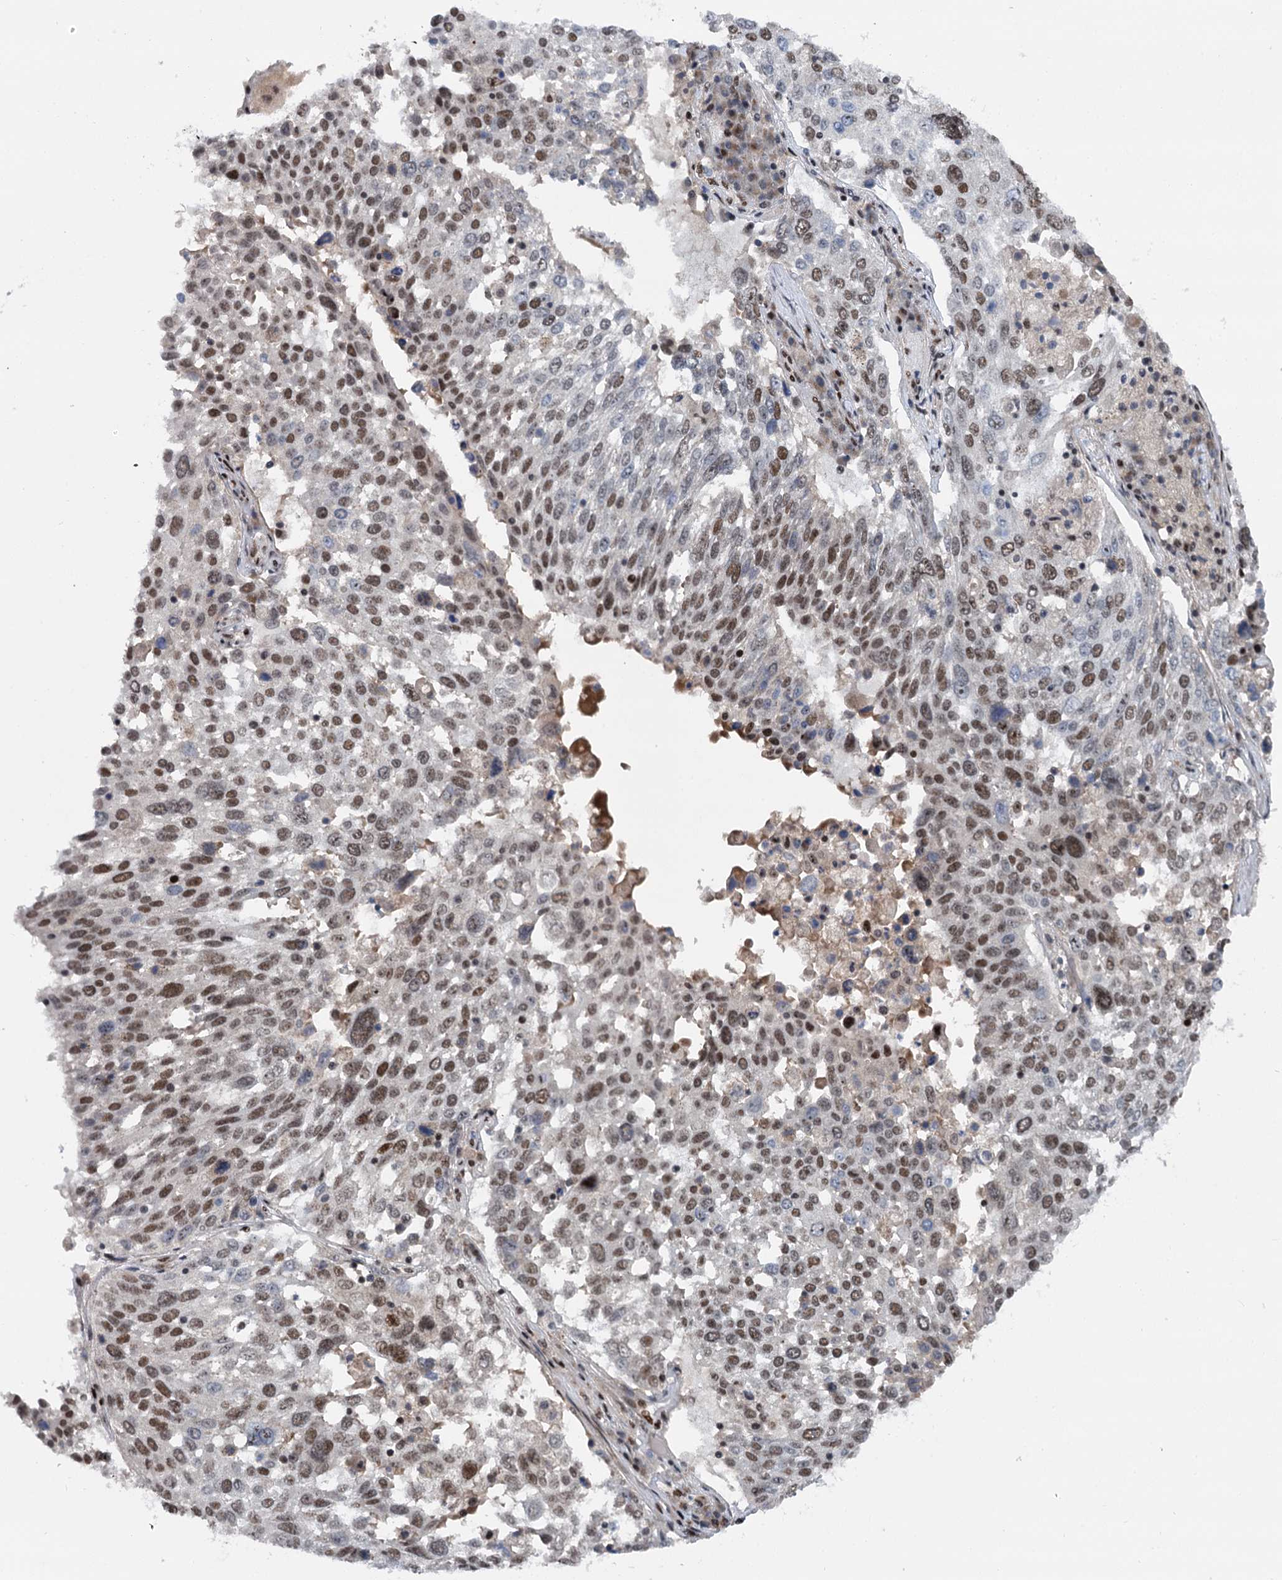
{"staining": {"intensity": "moderate", "quantity": ">75%", "location": "nuclear"}, "tissue": "lung cancer", "cell_type": "Tumor cells", "image_type": "cancer", "snomed": [{"axis": "morphology", "description": "Squamous cell carcinoma, NOS"}, {"axis": "topography", "description": "Lung"}], "caption": "There is medium levels of moderate nuclear staining in tumor cells of lung cancer (squamous cell carcinoma), as demonstrated by immunohistochemical staining (brown color).", "gene": "RUFY2", "patient": {"sex": "male", "age": 65}}